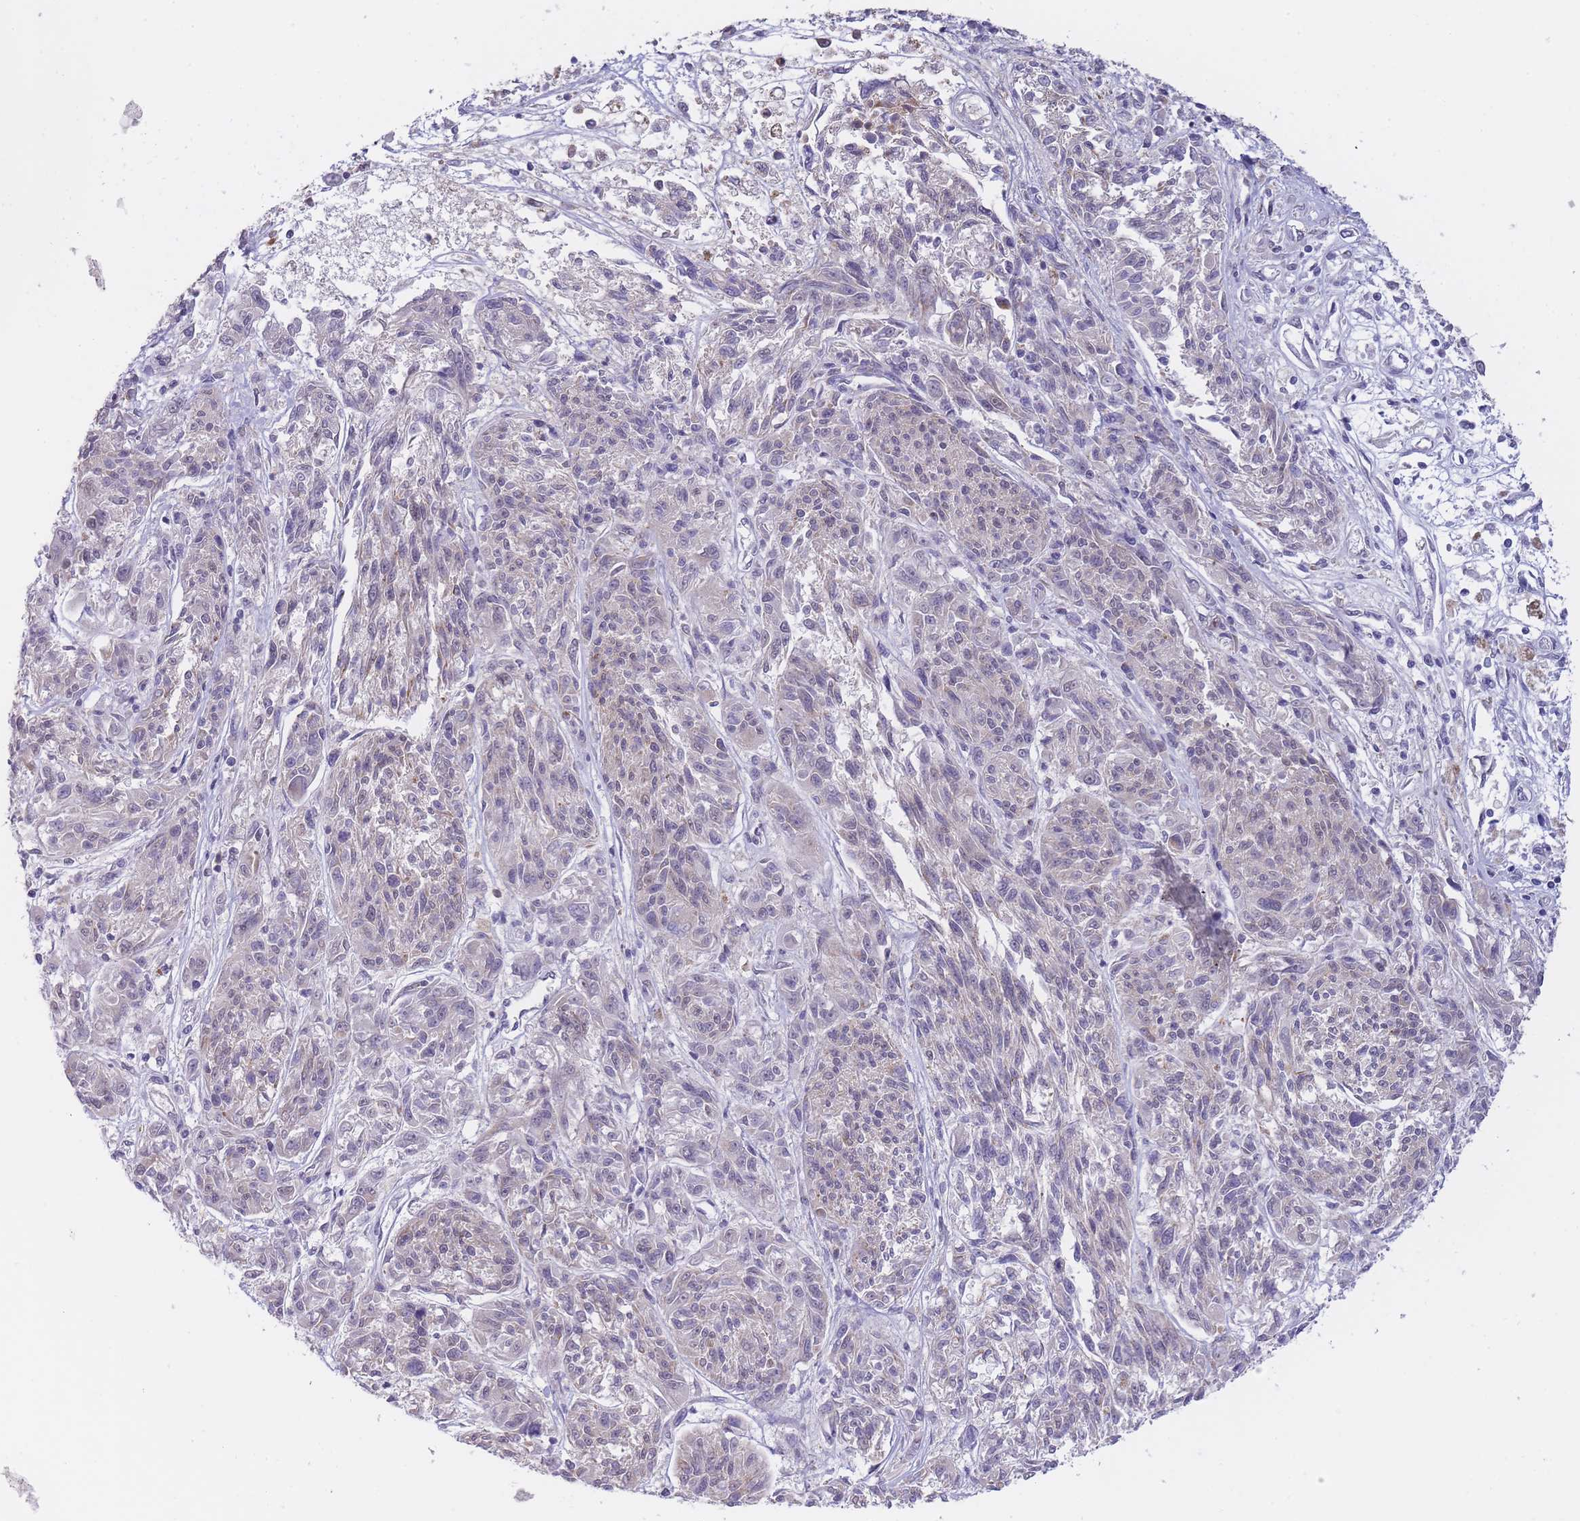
{"staining": {"intensity": "negative", "quantity": "none", "location": "none"}, "tissue": "melanoma", "cell_type": "Tumor cells", "image_type": "cancer", "snomed": [{"axis": "morphology", "description": "Malignant melanoma, NOS"}, {"axis": "topography", "description": "Skin"}], "caption": "Tumor cells are negative for protein expression in human malignant melanoma.", "gene": "GOLGA6L25", "patient": {"sex": "male", "age": 53}}